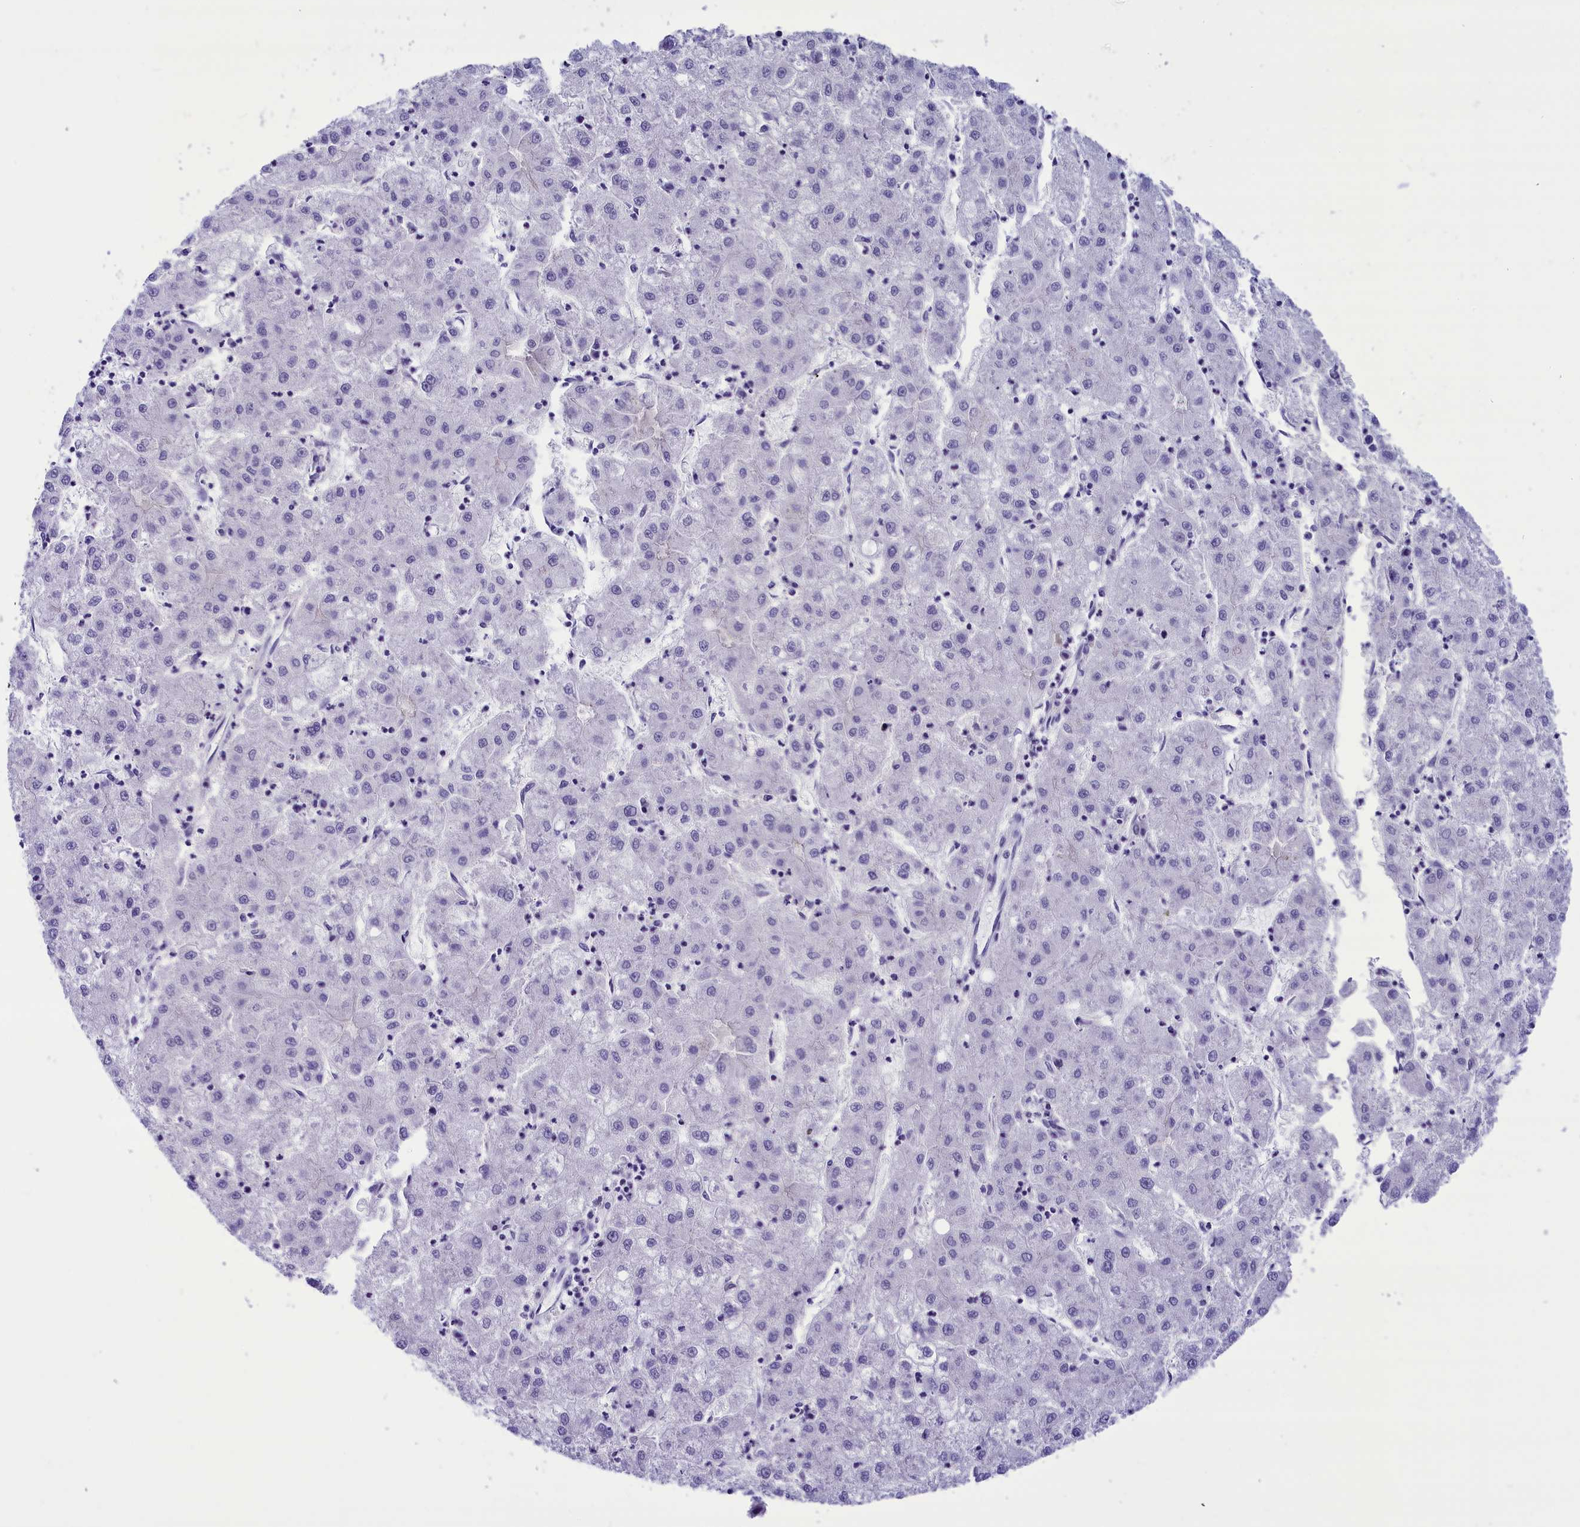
{"staining": {"intensity": "negative", "quantity": "none", "location": "none"}, "tissue": "liver cancer", "cell_type": "Tumor cells", "image_type": "cancer", "snomed": [{"axis": "morphology", "description": "Carcinoma, Hepatocellular, NOS"}, {"axis": "topography", "description": "Liver"}], "caption": "This is an immunohistochemistry histopathology image of human liver hepatocellular carcinoma. There is no staining in tumor cells.", "gene": "PRR15", "patient": {"sex": "male", "age": 72}}